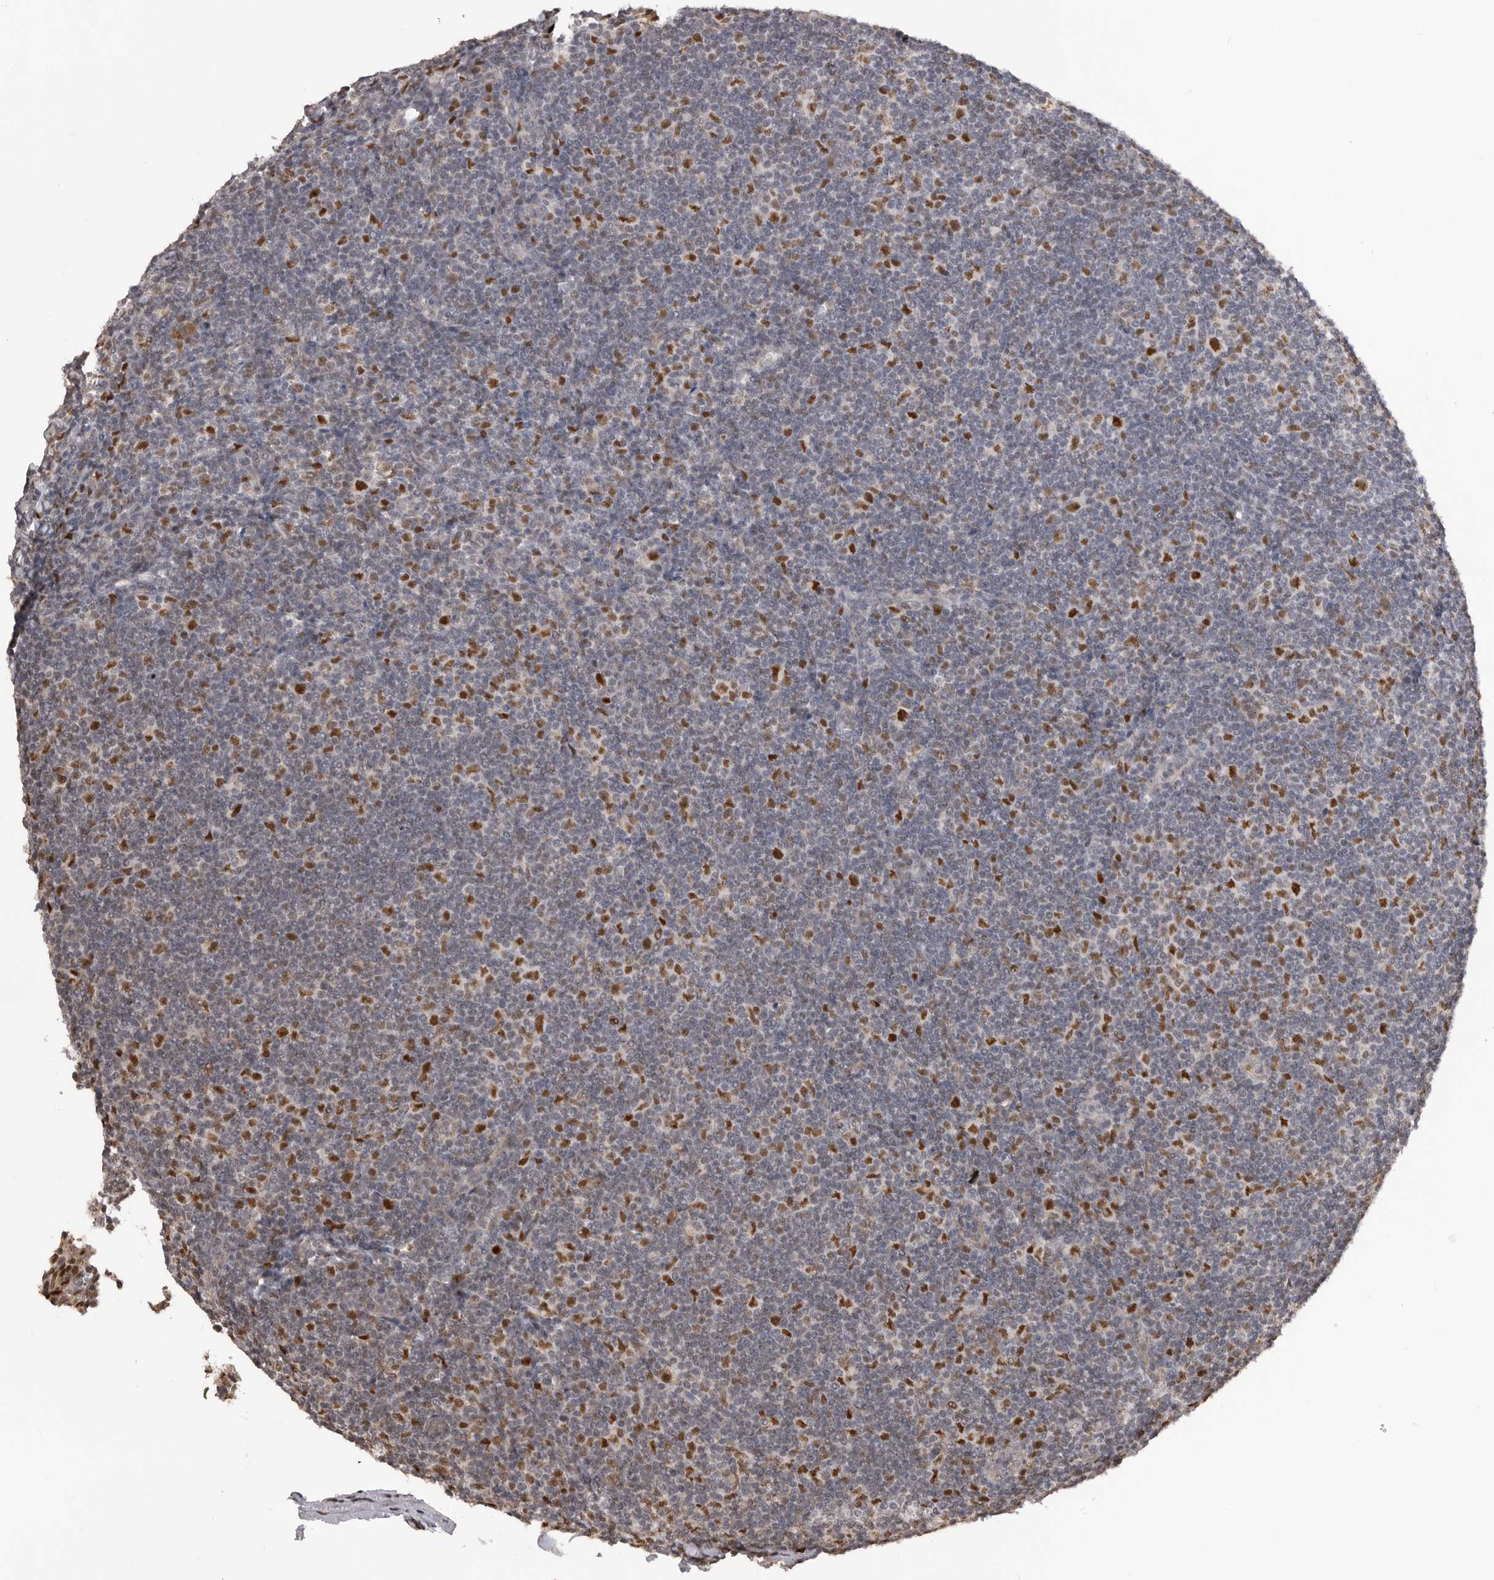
{"staining": {"intensity": "strong", "quantity": ">75%", "location": "nuclear"}, "tissue": "tonsil", "cell_type": "Germinal center cells", "image_type": "normal", "snomed": [{"axis": "morphology", "description": "Normal tissue, NOS"}, {"axis": "topography", "description": "Tonsil"}], "caption": "Immunohistochemistry of normal human tonsil demonstrates high levels of strong nuclear positivity in about >75% of germinal center cells. (brown staining indicates protein expression, while blue staining denotes nuclei).", "gene": "SMARCC1", "patient": {"sex": "male", "age": 37}}